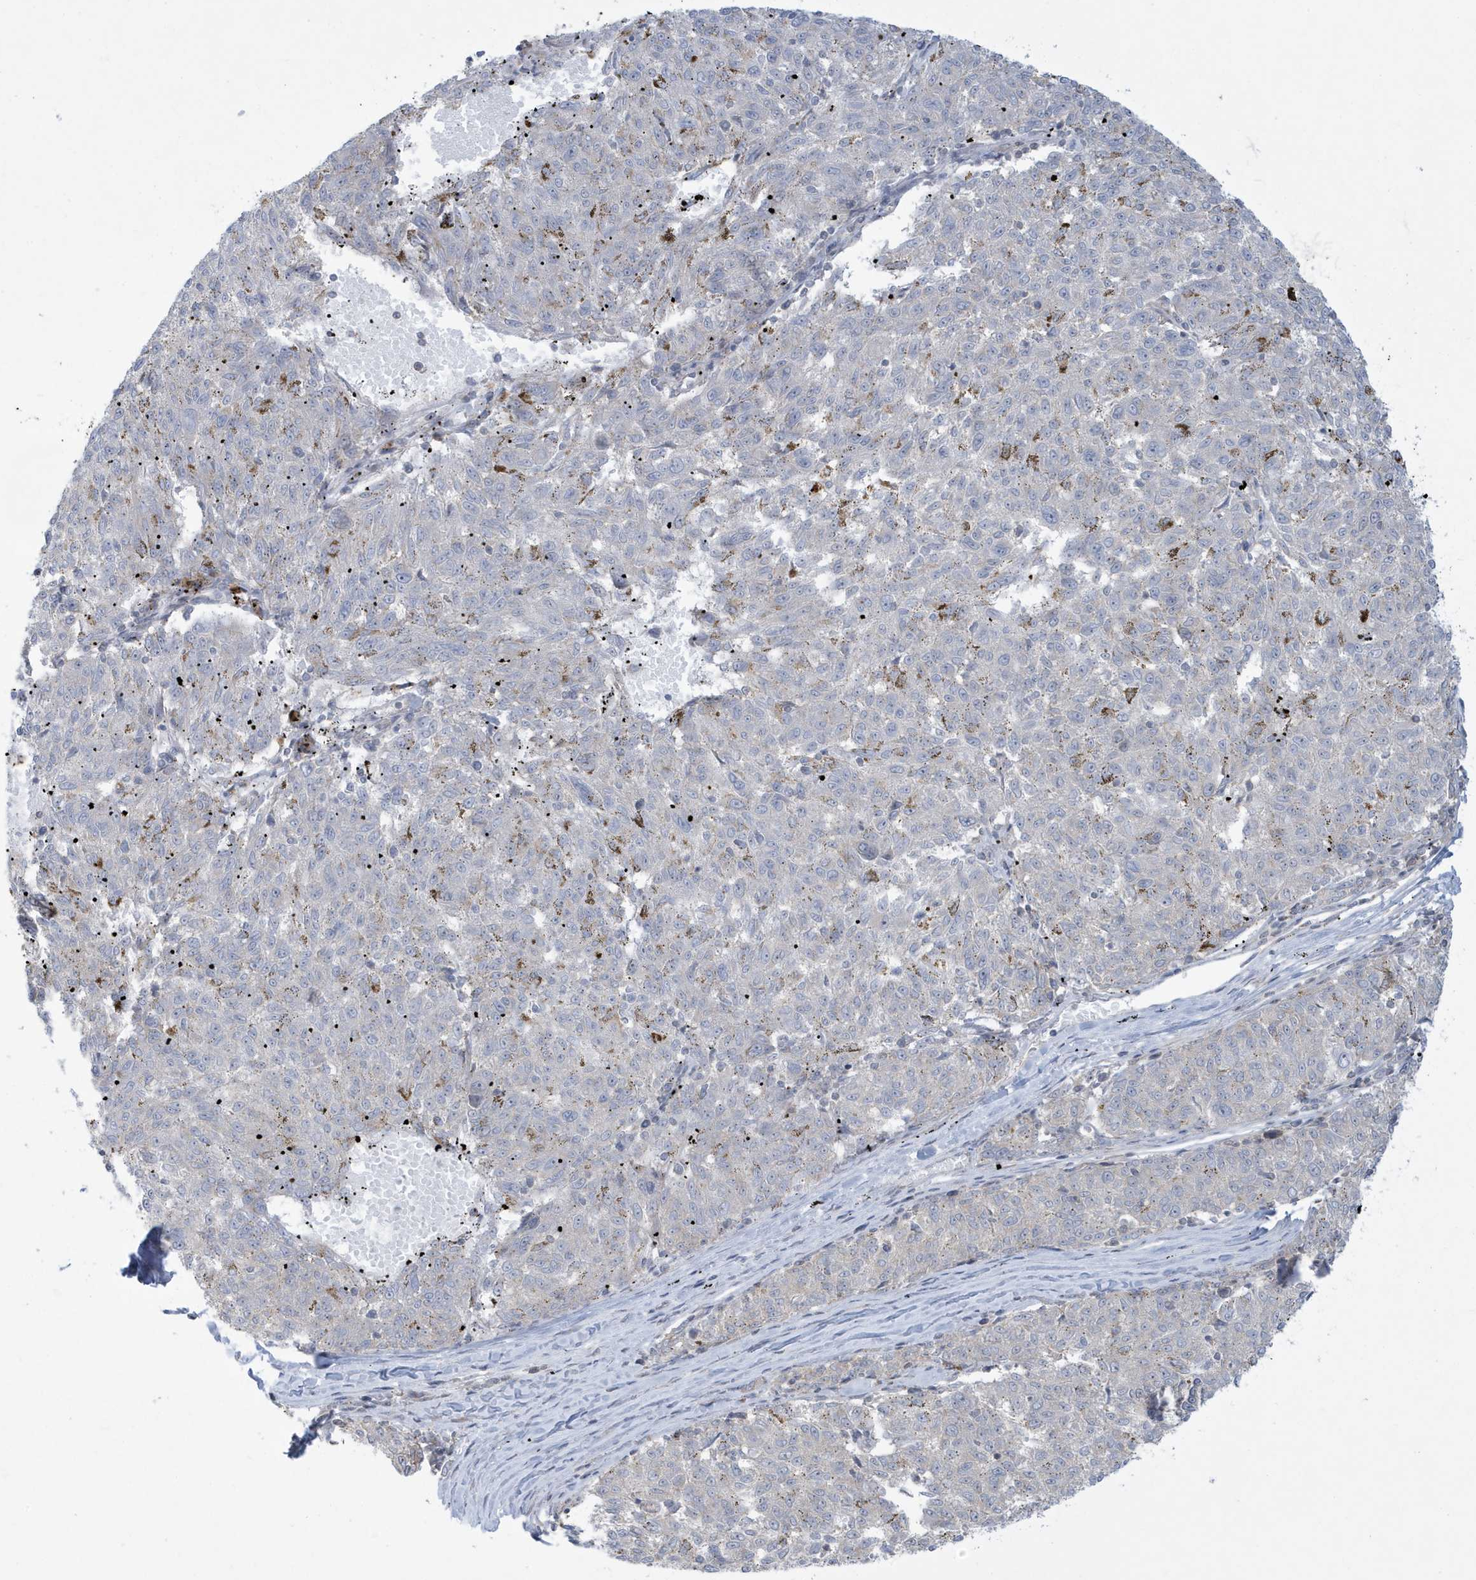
{"staining": {"intensity": "weak", "quantity": "<25%", "location": "cytoplasmic/membranous"}, "tissue": "melanoma", "cell_type": "Tumor cells", "image_type": "cancer", "snomed": [{"axis": "morphology", "description": "Malignant melanoma, NOS"}, {"axis": "topography", "description": "Skin"}], "caption": "Tumor cells are negative for brown protein staining in melanoma.", "gene": "SLAMF9", "patient": {"sex": "female", "age": 72}}